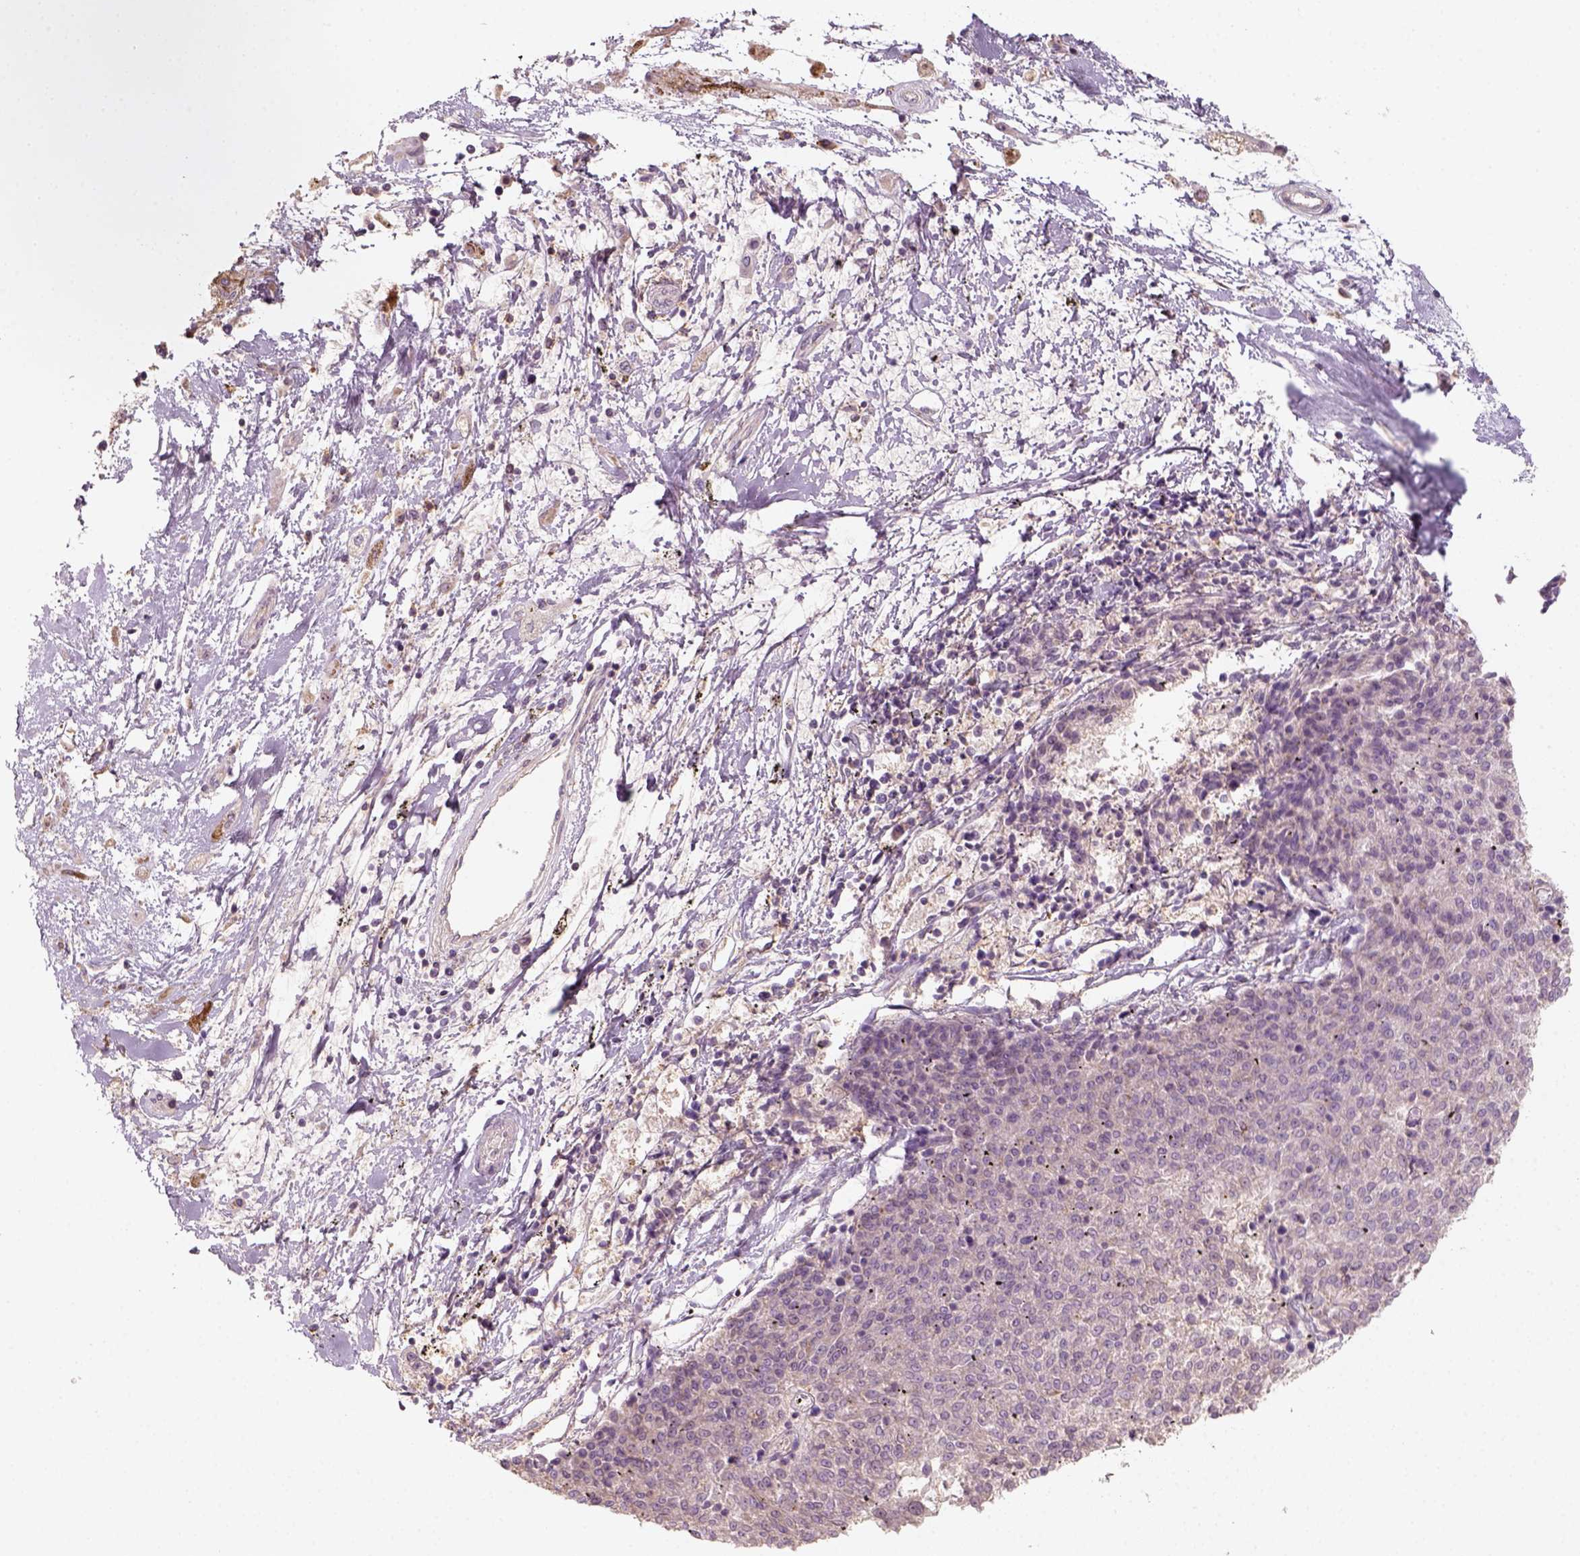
{"staining": {"intensity": "weak", "quantity": "<25%", "location": "cytoplasmic/membranous"}, "tissue": "melanoma", "cell_type": "Tumor cells", "image_type": "cancer", "snomed": [{"axis": "morphology", "description": "Malignant melanoma, NOS"}, {"axis": "topography", "description": "Skin"}], "caption": "Melanoma was stained to show a protein in brown. There is no significant expression in tumor cells.", "gene": "AQP9", "patient": {"sex": "female", "age": 72}}